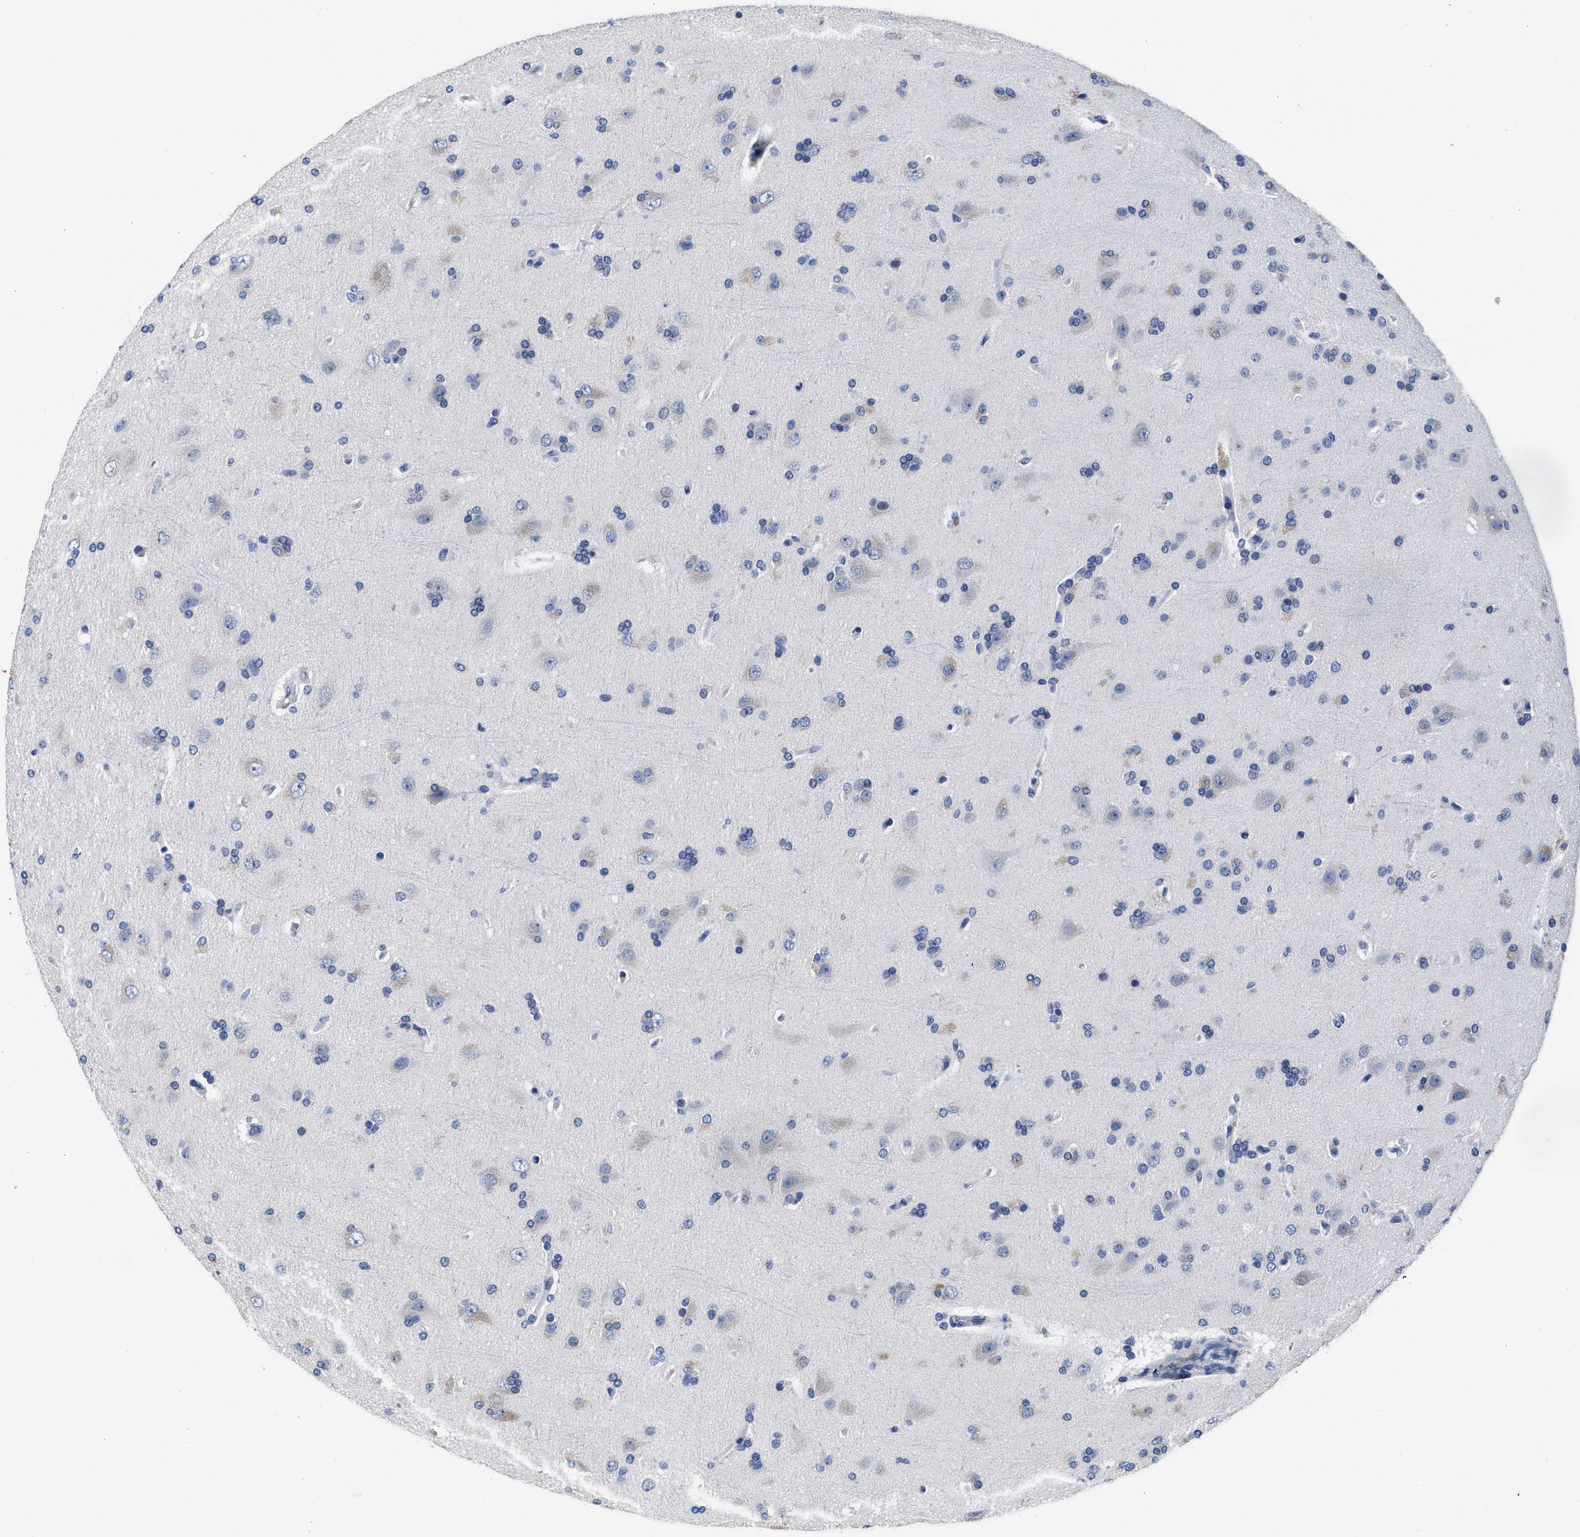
{"staining": {"intensity": "negative", "quantity": "none", "location": "none"}, "tissue": "glioma", "cell_type": "Tumor cells", "image_type": "cancer", "snomed": [{"axis": "morphology", "description": "Glioma, malignant, High grade"}, {"axis": "topography", "description": "Brain"}], "caption": "This is an IHC image of glioma. There is no expression in tumor cells.", "gene": "HOOK1", "patient": {"sex": "male", "age": 72}}